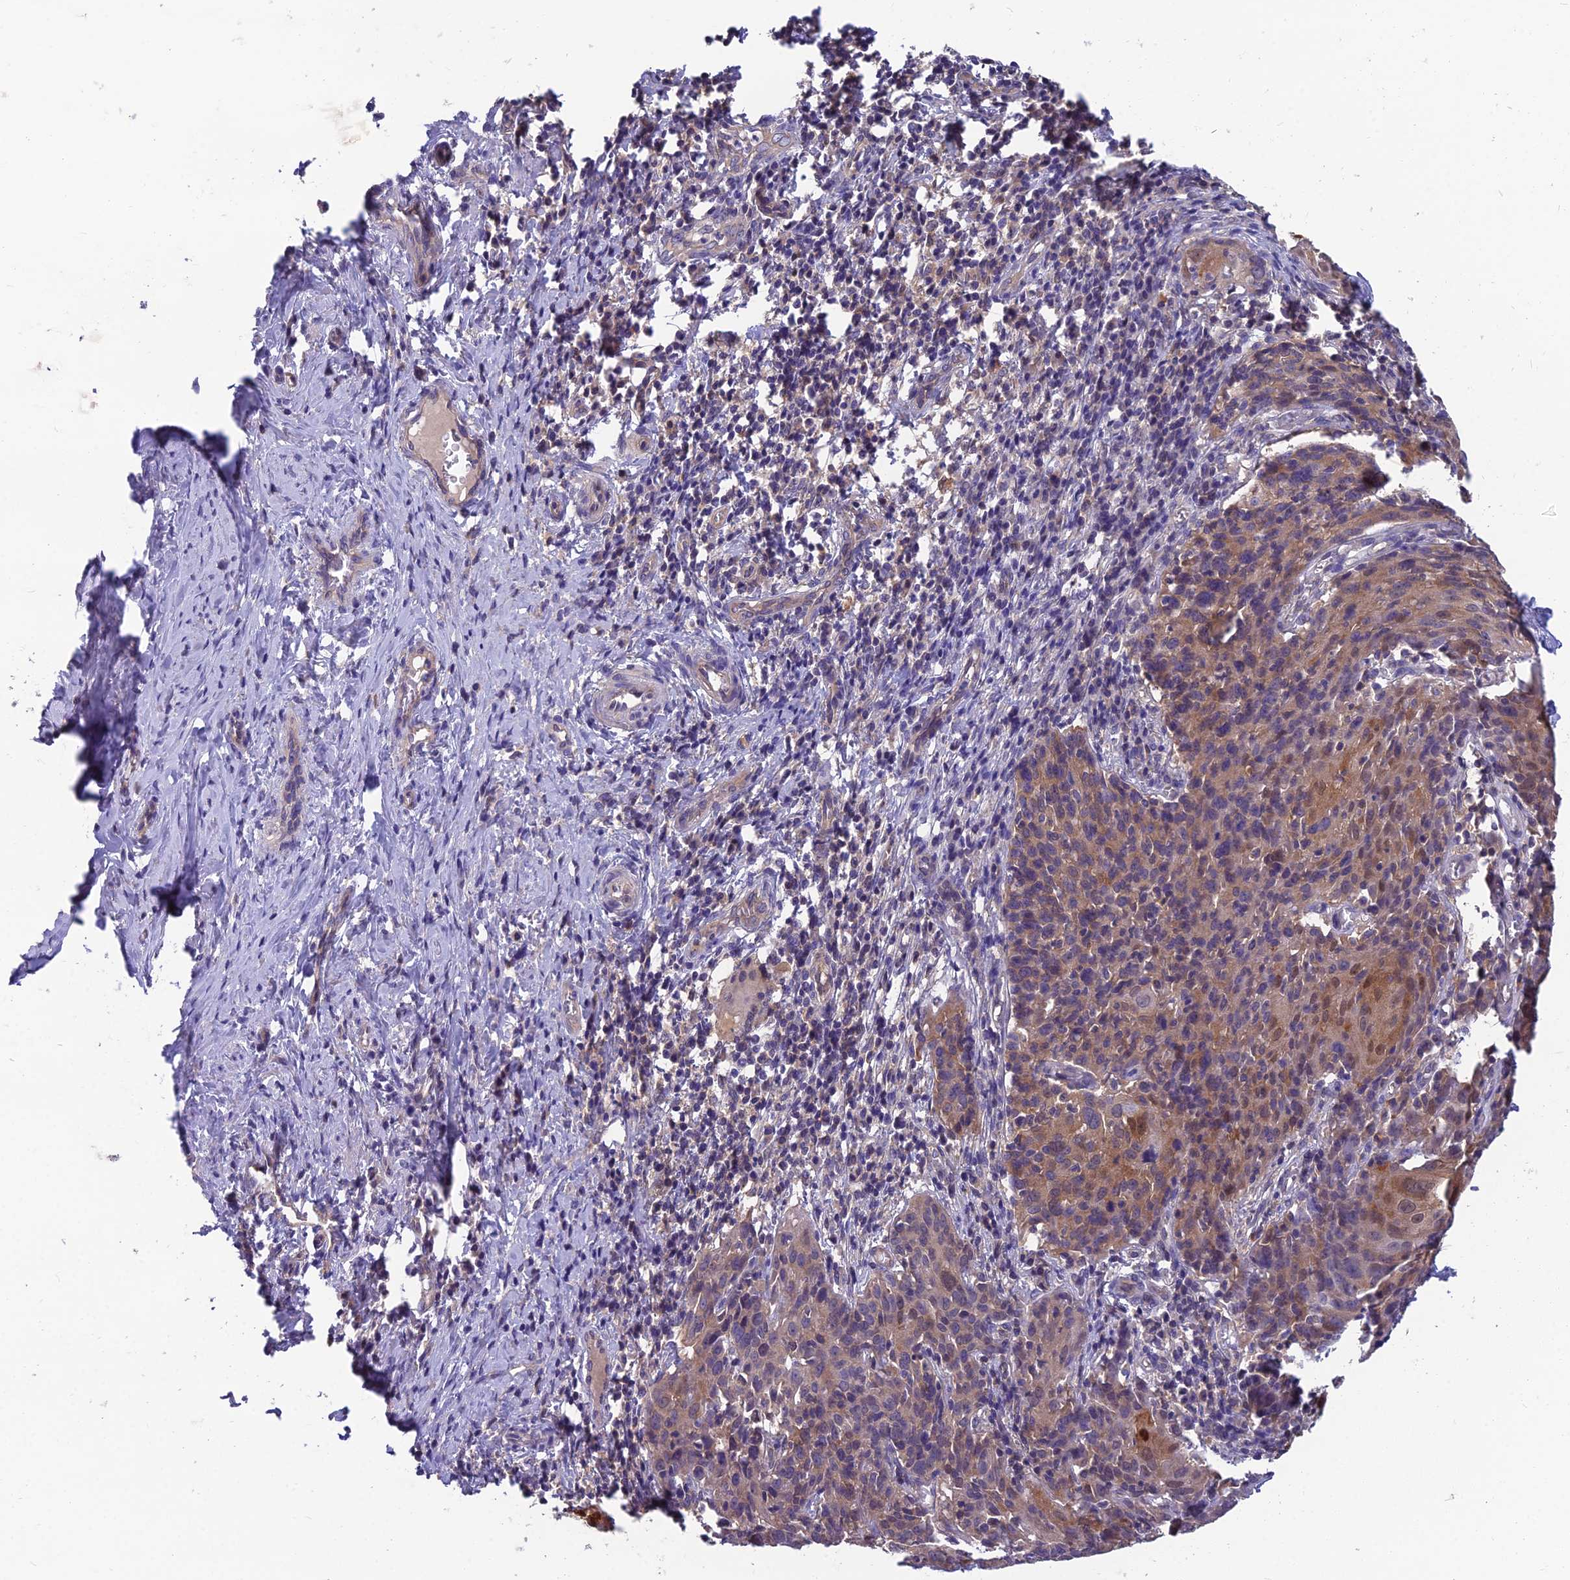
{"staining": {"intensity": "weak", "quantity": ">75%", "location": "cytoplasmic/membranous,nuclear"}, "tissue": "cervical cancer", "cell_type": "Tumor cells", "image_type": "cancer", "snomed": [{"axis": "morphology", "description": "Squamous cell carcinoma, NOS"}, {"axis": "topography", "description": "Cervix"}], "caption": "Cervical squamous cell carcinoma tissue displays weak cytoplasmic/membranous and nuclear positivity in approximately >75% of tumor cells Ihc stains the protein in brown and the nuclei are stained blue.", "gene": "MVD", "patient": {"sex": "female", "age": 50}}